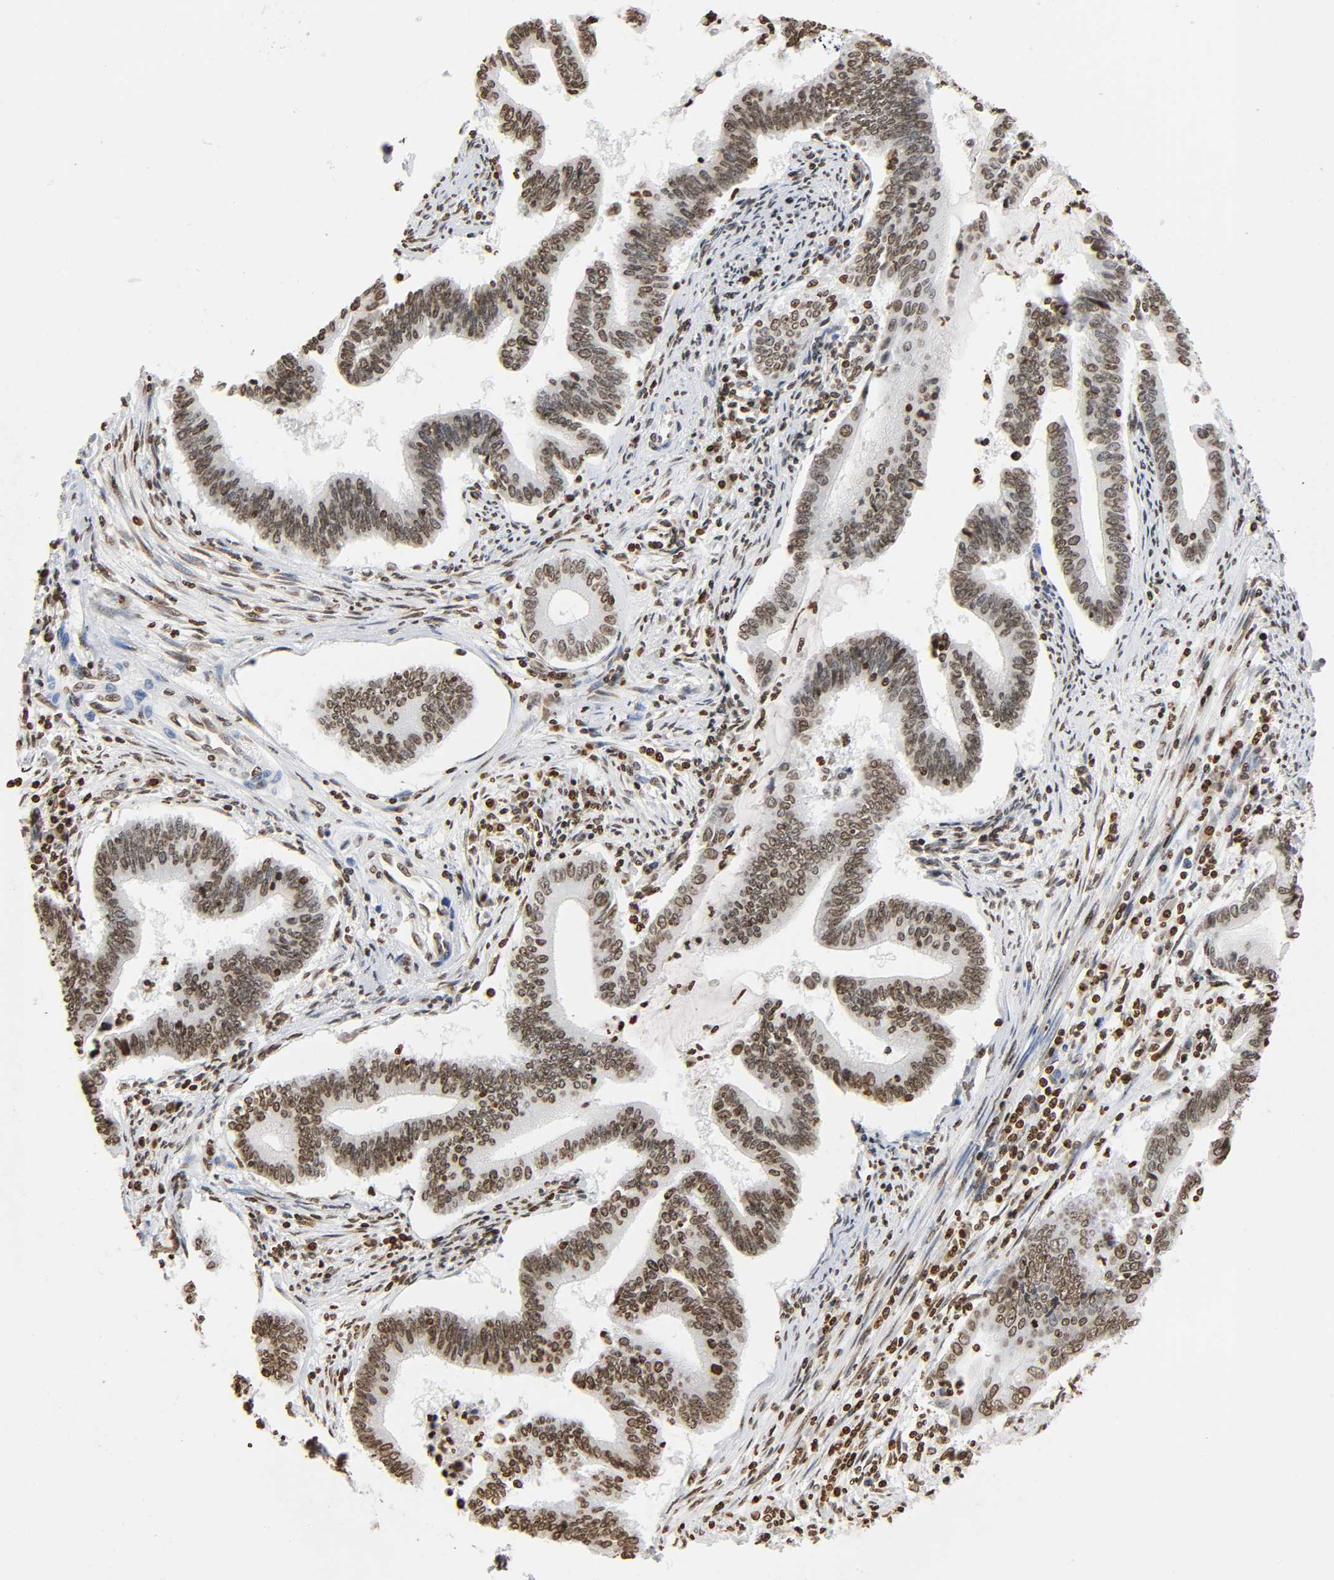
{"staining": {"intensity": "moderate", "quantity": ">75%", "location": "nuclear"}, "tissue": "cervical cancer", "cell_type": "Tumor cells", "image_type": "cancer", "snomed": [{"axis": "morphology", "description": "Adenocarcinoma, NOS"}, {"axis": "topography", "description": "Cervix"}], "caption": "Immunohistochemical staining of human cervical cancer exhibits moderate nuclear protein positivity in about >75% of tumor cells. (IHC, brightfield microscopy, high magnification).", "gene": "HOXA6", "patient": {"sex": "female", "age": 36}}